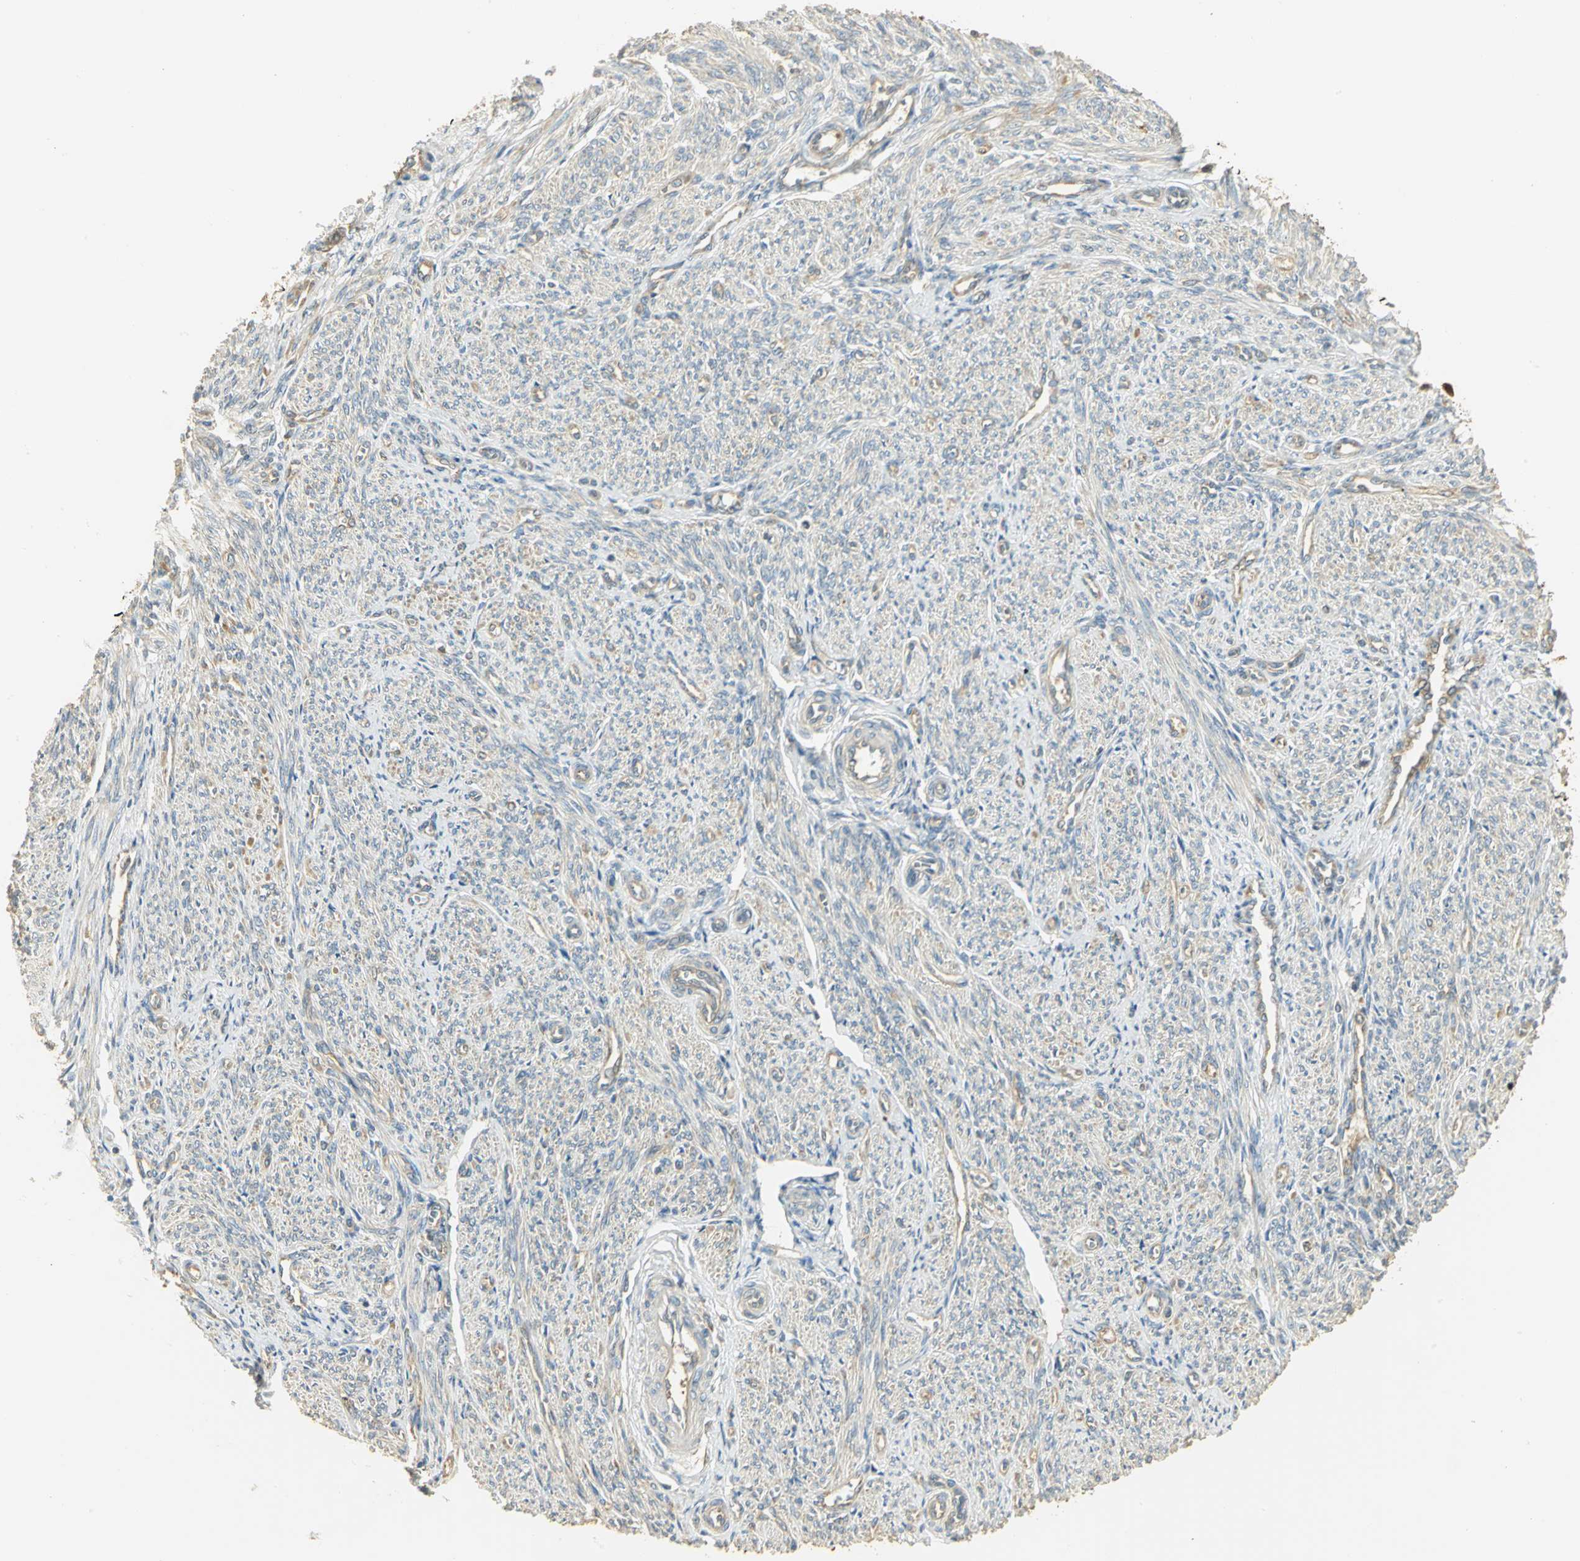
{"staining": {"intensity": "weak", "quantity": ">75%", "location": "cytoplasmic/membranous"}, "tissue": "smooth muscle", "cell_type": "Smooth muscle cells", "image_type": "normal", "snomed": [{"axis": "morphology", "description": "Normal tissue, NOS"}, {"axis": "topography", "description": "Smooth muscle"}], "caption": "The micrograph shows immunohistochemical staining of benign smooth muscle. There is weak cytoplasmic/membranous staining is seen in approximately >75% of smooth muscle cells. (IHC, brightfield microscopy, high magnification).", "gene": "RARS1", "patient": {"sex": "female", "age": 65}}